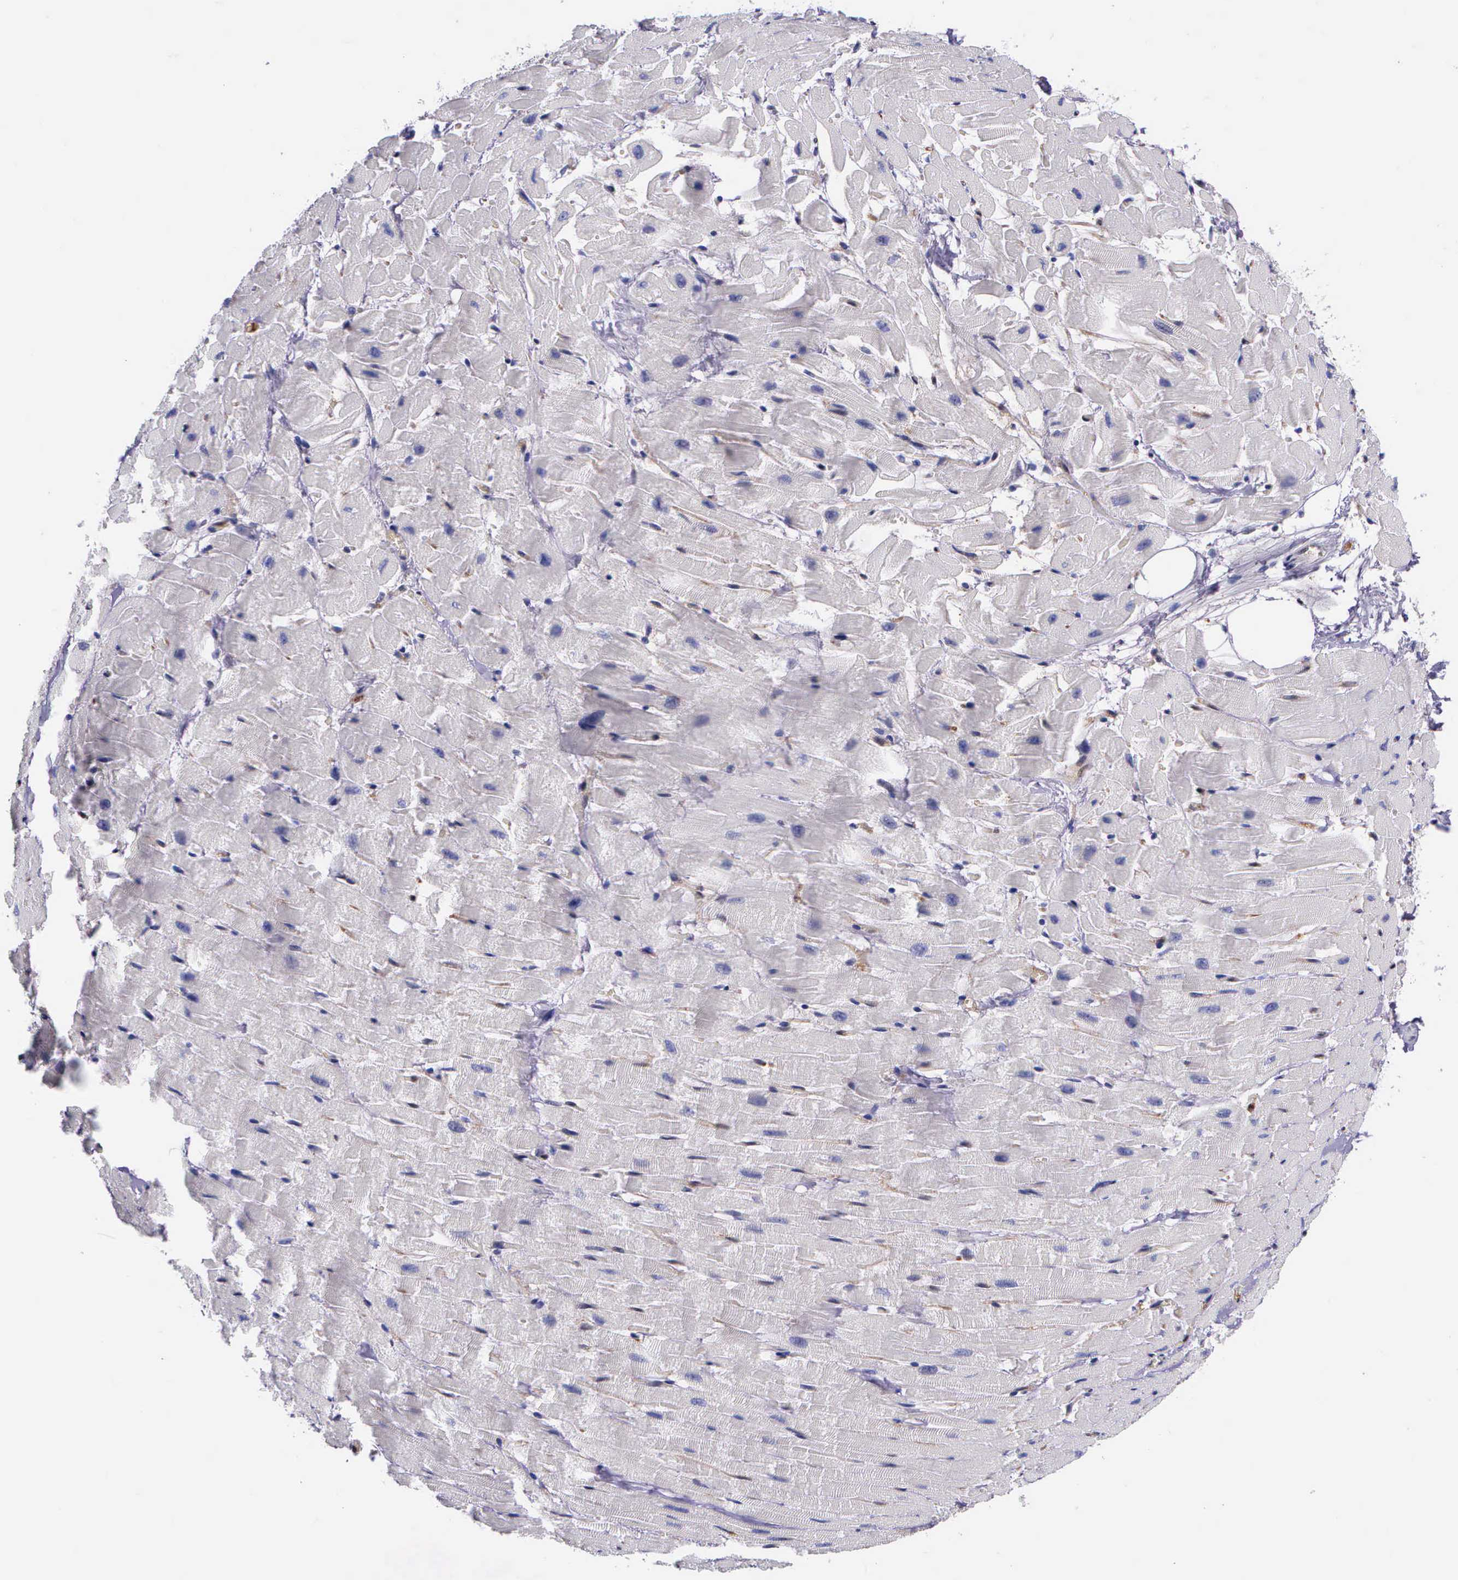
{"staining": {"intensity": "negative", "quantity": "none", "location": "none"}, "tissue": "heart muscle", "cell_type": "Cardiomyocytes", "image_type": "normal", "snomed": [{"axis": "morphology", "description": "Normal tissue, NOS"}, {"axis": "topography", "description": "Heart"}], "caption": "Immunohistochemistry (IHC) photomicrograph of unremarkable heart muscle stained for a protein (brown), which exhibits no expression in cardiomyocytes.", "gene": "GMPR2", "patient": {"sex": "female", "age": 19}}